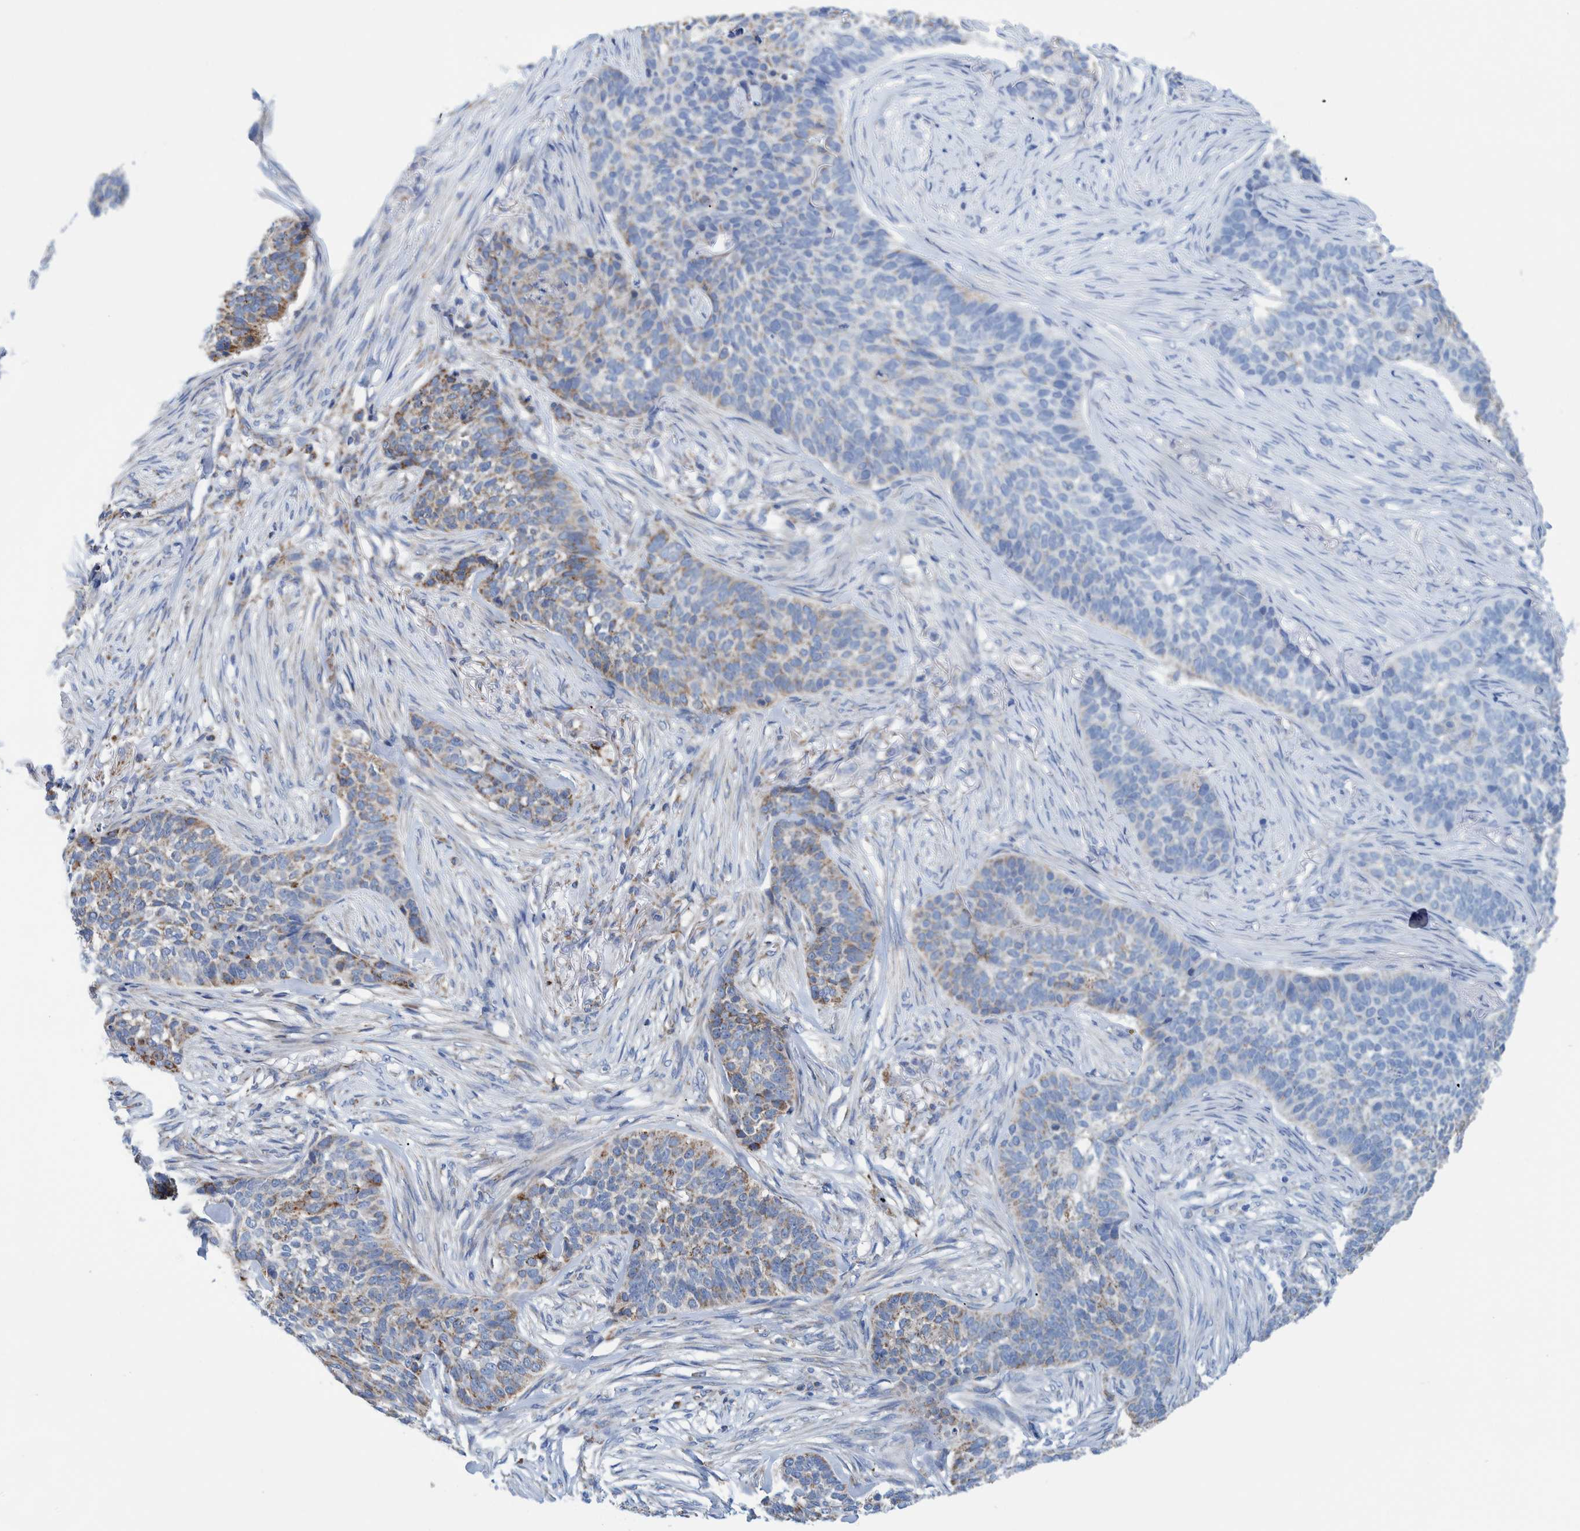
{"staining": {"intensity": "moderate", "quantity": "25%-75%", "location": "cytoplasmic/membranous"}, "tissue": "skin cancer", "cell_type": "Tumor cells", "image_type": "cancer", "snomed": [{"axis": "morphology", "description": "Basal cell carcinoma"}, {"axis": "topography", "description": "Skin"}], "caption": "Moderate cytoplasmic/membranous protein positivity is present in about 25%-75% of tumor cells in skin cancer. Nuclei are stained in blue.", "gene": "BZW2", "patient": {"sex": "male", "age": 85}}